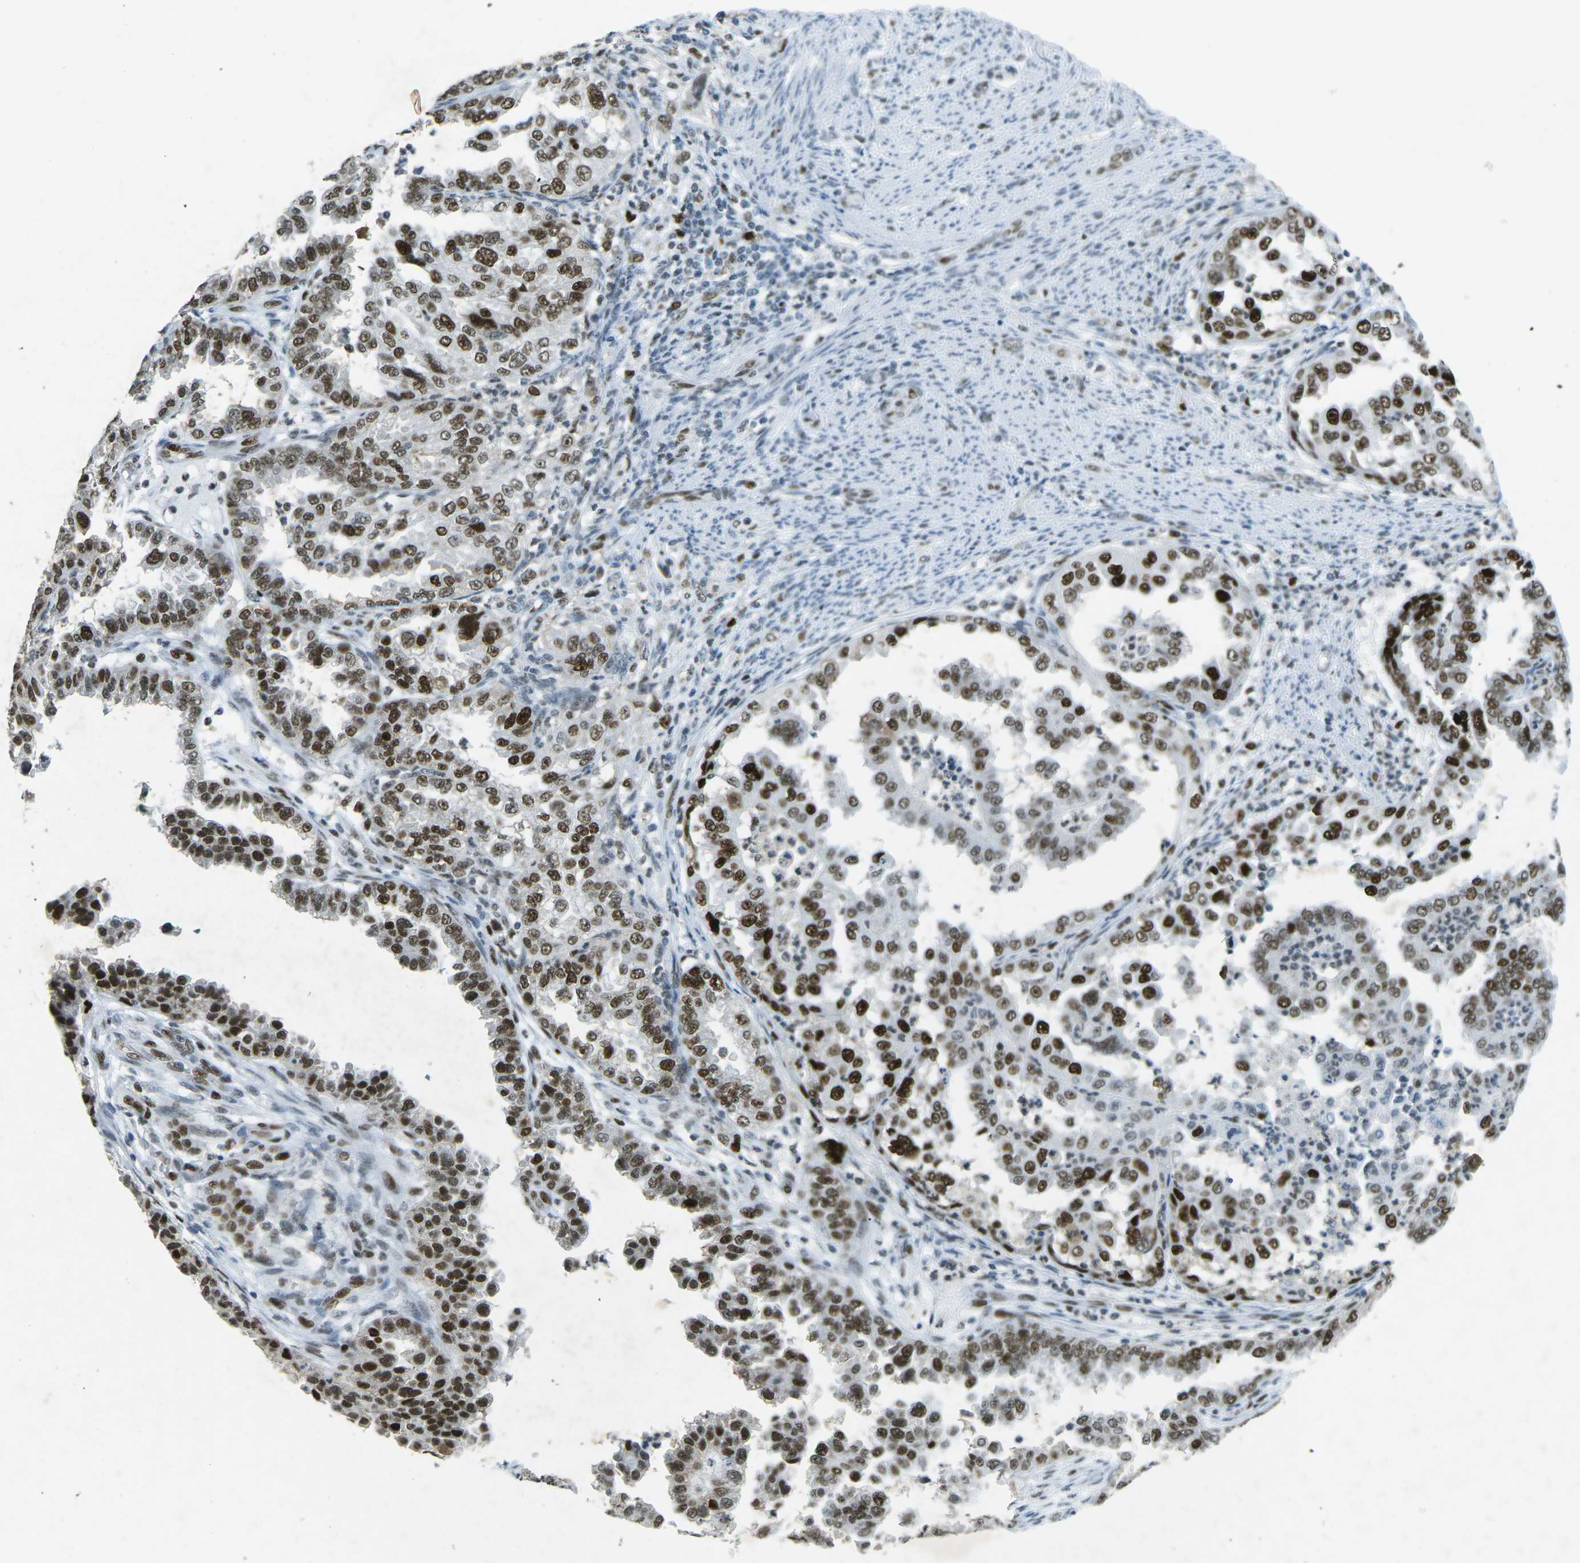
{"staining": {"intensity": "strong", "quantity": ">75%", "location": "nuclear"}, "tissue": "endometrial cancer", "cell_type": "Tumor cells", "image_type": "cancer", "snomed": [{"axis": "morphology", "description": "Adenocarcinoma, NOS"}, {"axis": "topography", "description": "Endometrium"}], "caption": "A brown stain highlights strong nuclear positivity of a protein in adenocarcinoma (endometrial) tumor cells.", "gene": "RB1", "patient": {"sex": "female", "age": 85}}